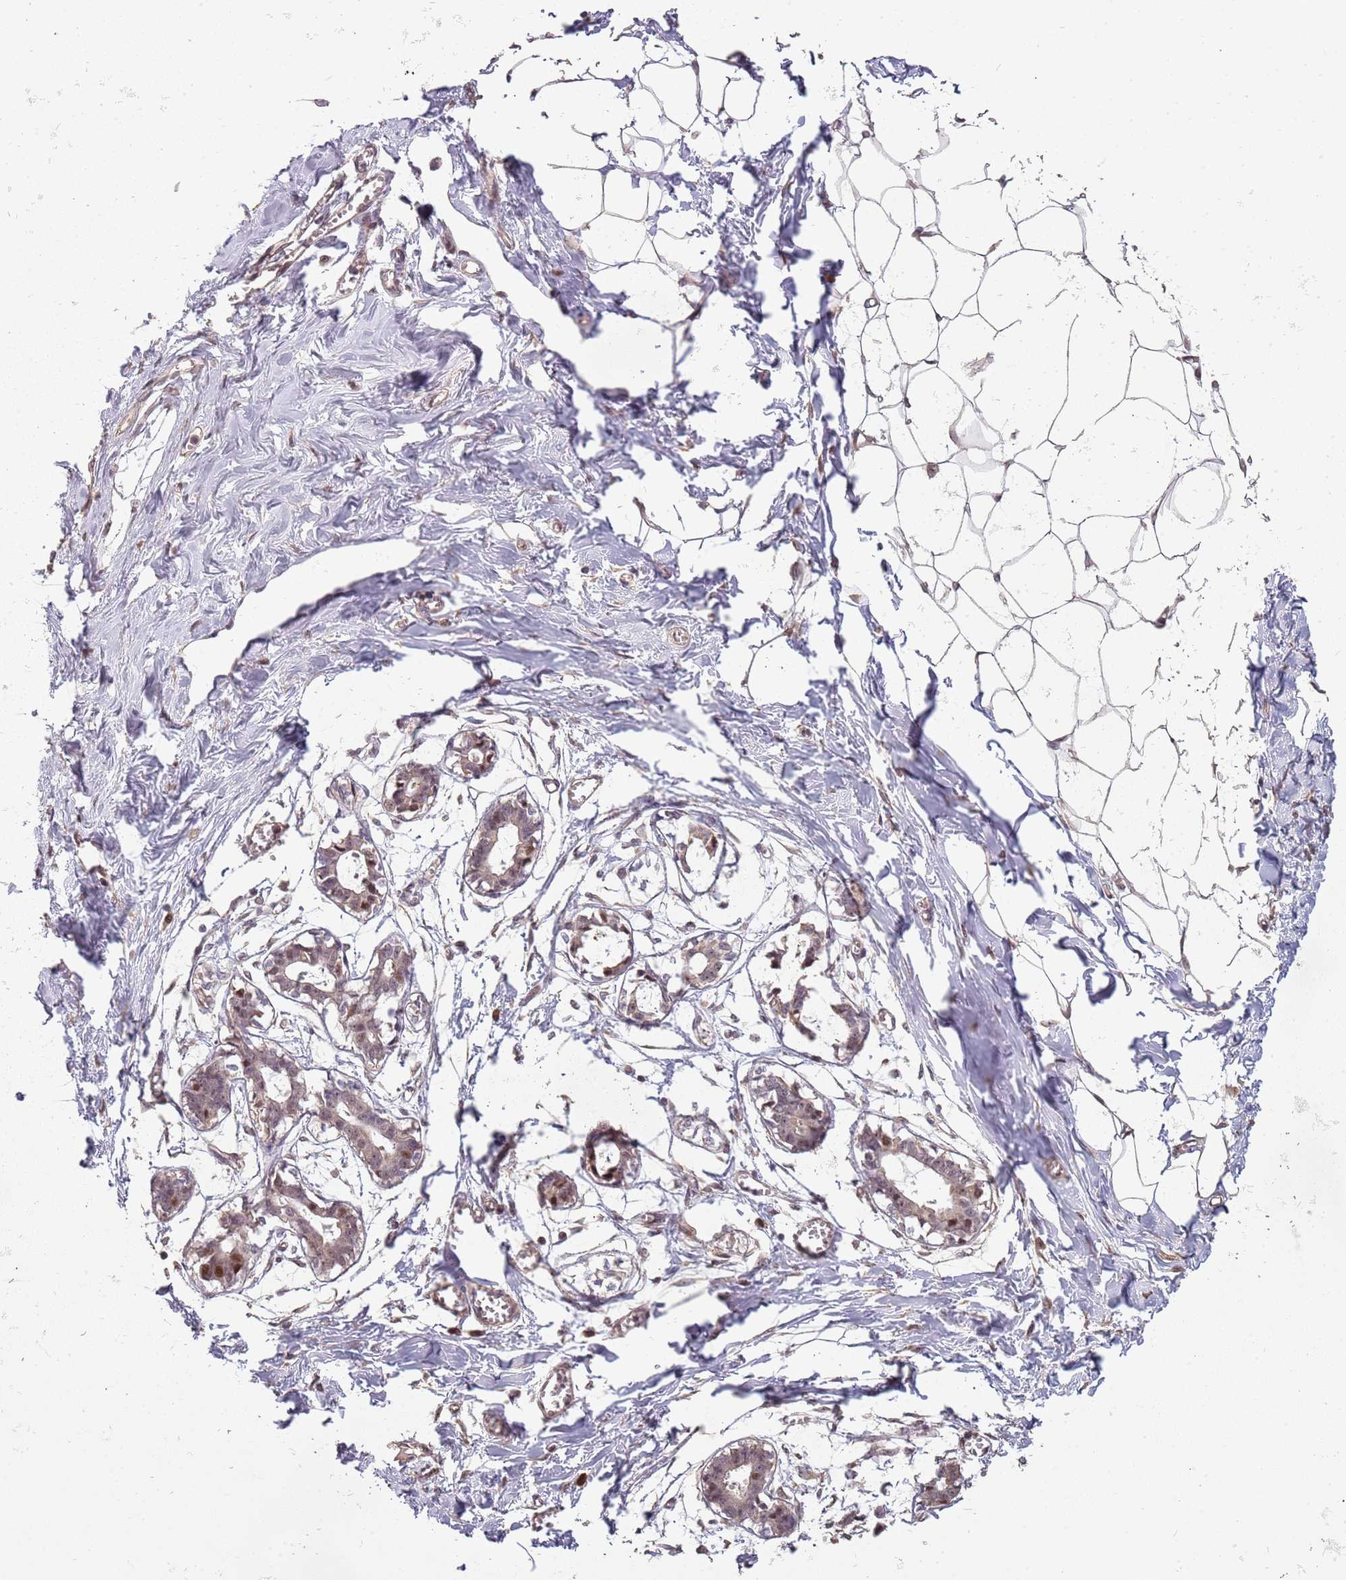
{"staining": {"intensity": "weak", "quantity": ">75%", "location": "cytoplasmic/membranous"}, "tissue": "breast", "cell_type": "Adipocytes", "image_type": "normal", "snomed": [{"axis": "morphology", "description": "Normal tissue, NOS"}, {"axis": "topography", "description": "Breast"}], "caption": "Immunohistochemistry (IHC) (DAB) staining of benign human breast demonstrates weak cytoplasmic/membranous protein staining in approximately >75% of adipocytes.", "gene": "CHURC1", "patient": {"sex": "female", "age": 27}}